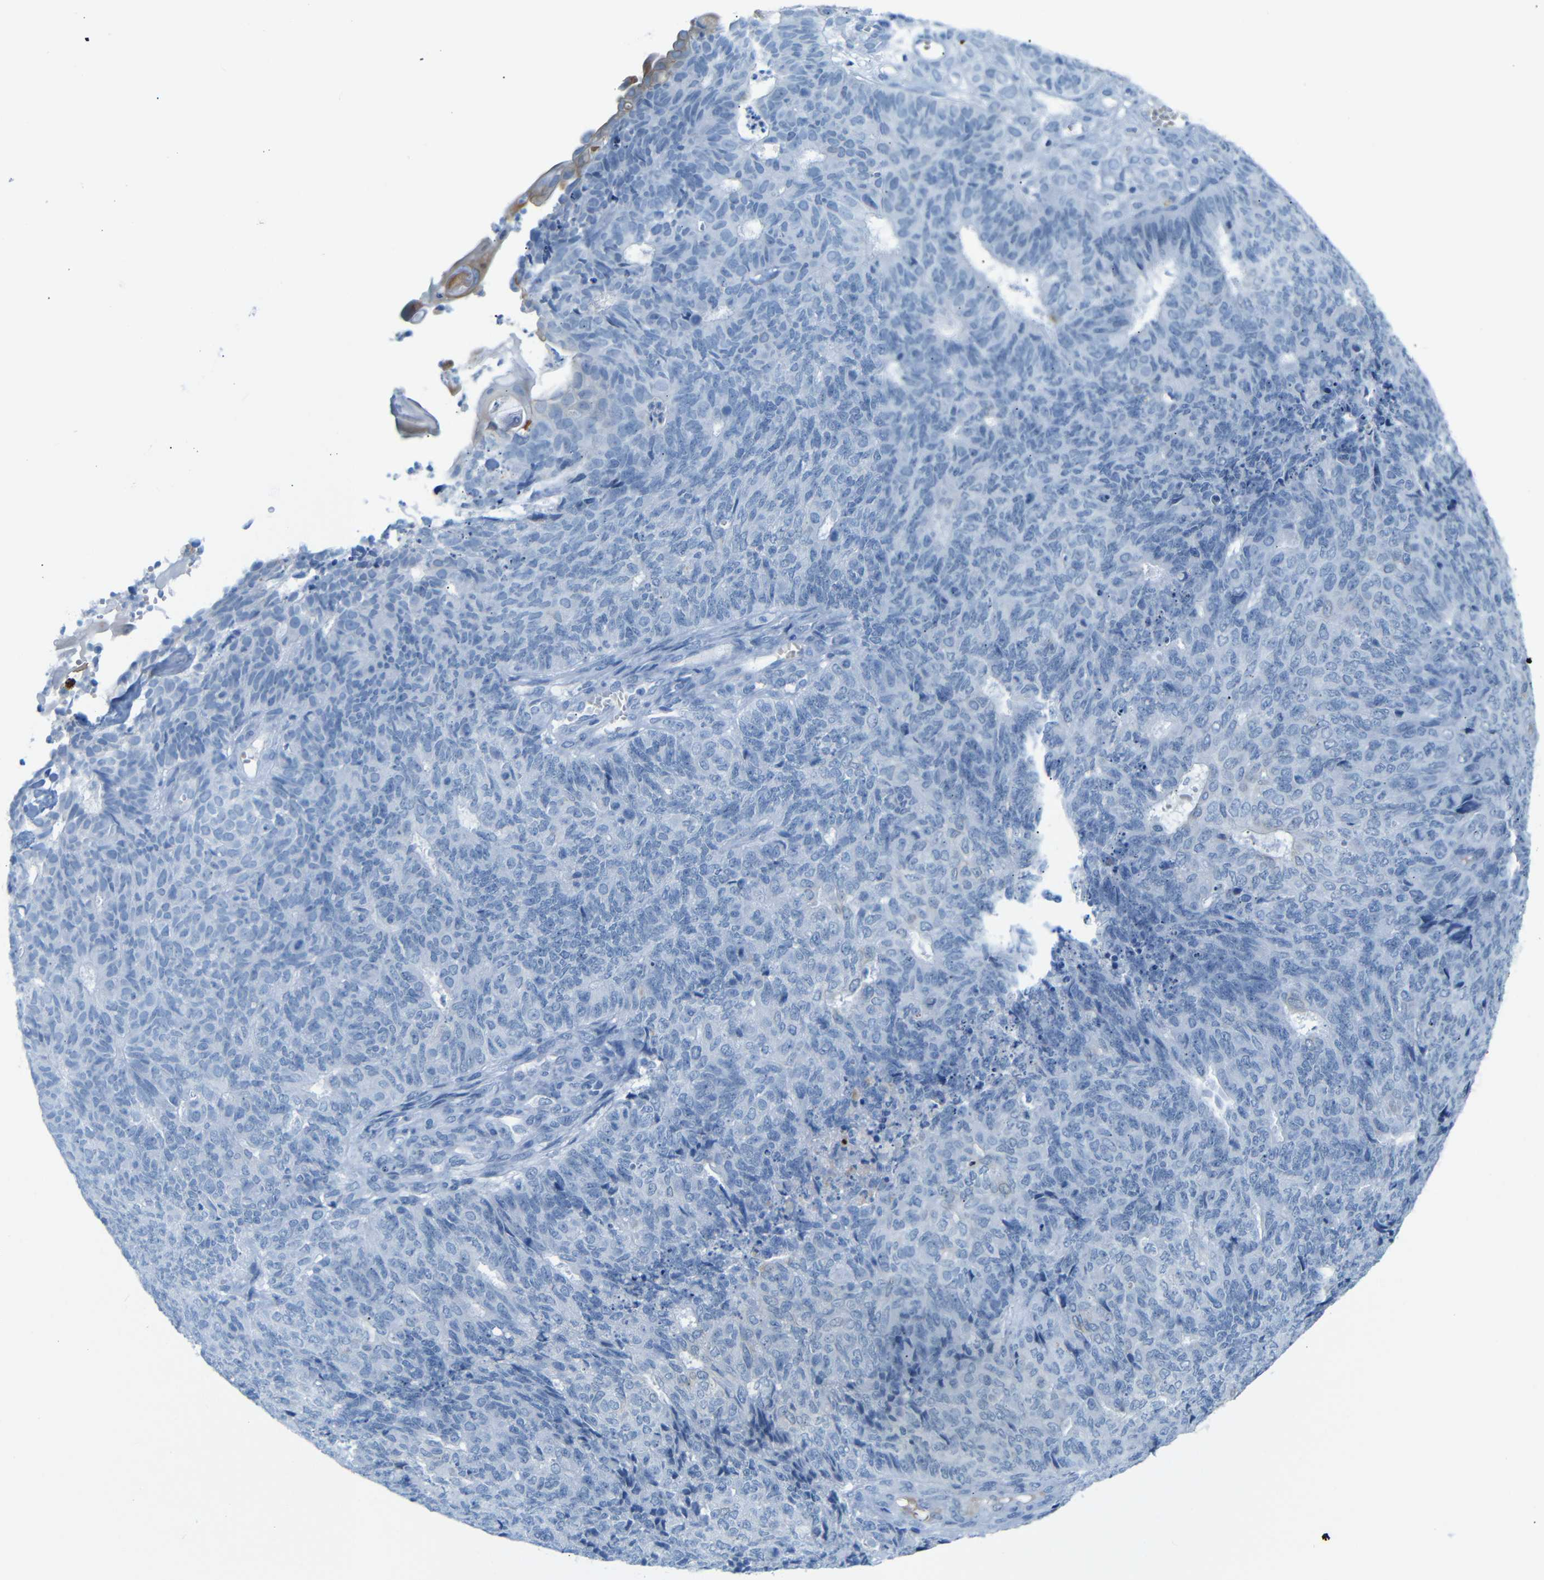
{"staining": {"intensity": "negative", "quantity": "none", "location": "none"}, "tissue": "endometrial cancer", "cell_type": "Tumor cells", "image_type": "cancer", "snomed": [{"axis": "morphology", "description": "Adenocarcinoma, NOS"}, {"axis": "topography", "description": "Endometrium"}], "caption": "This micrograph is of endometrial cancer (adenocarcinoma) stained with IHC to label a protein in brown with the nuclei are counter-stained blue. There is no staining in tumor cells.", "gene": "DYNAP", "patient": {"sex": "female", "age": 32}}